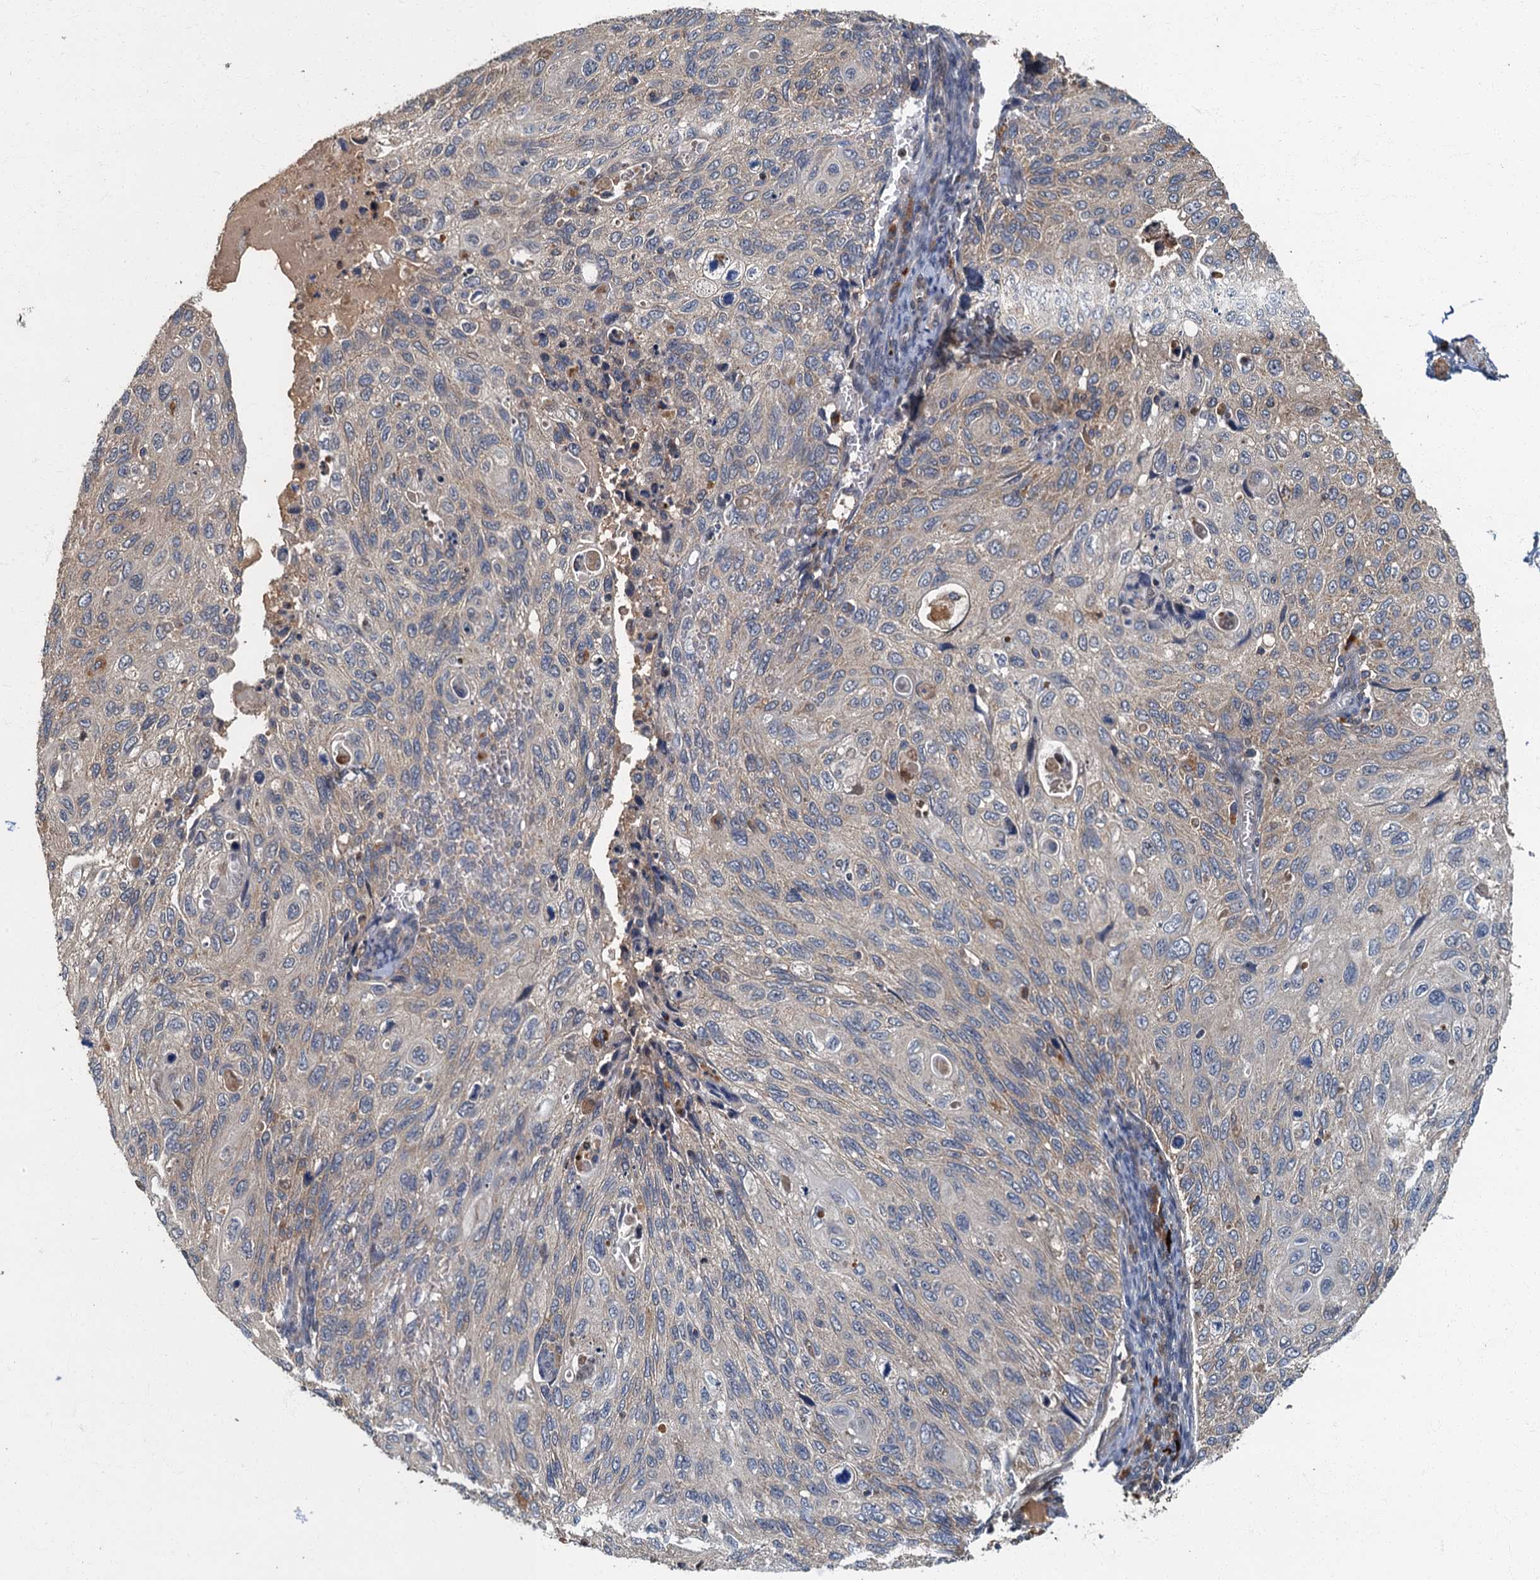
{"staining": {"intensity": "weak", "quantity": "25%-75%", "location": "cytoplasmic/membranous"}, "tissue": "cervical cancer", "cell_type": "Tumor cells", "image_type": "cancer", "snomed": [{"axis": "morphology", "description": "Squamous cell carcinoma, NOS"}, {"axis": "topography", "description": "Cervix"}], "caption": "Squamous cell carcinoma (cervical) stained with a brown dye displays weak cytoplasmic/membranous positive staining in about 25%-75% of tumor cells.", "gene": "WDCP", "patient": {"sex": "female", "age": 70}}